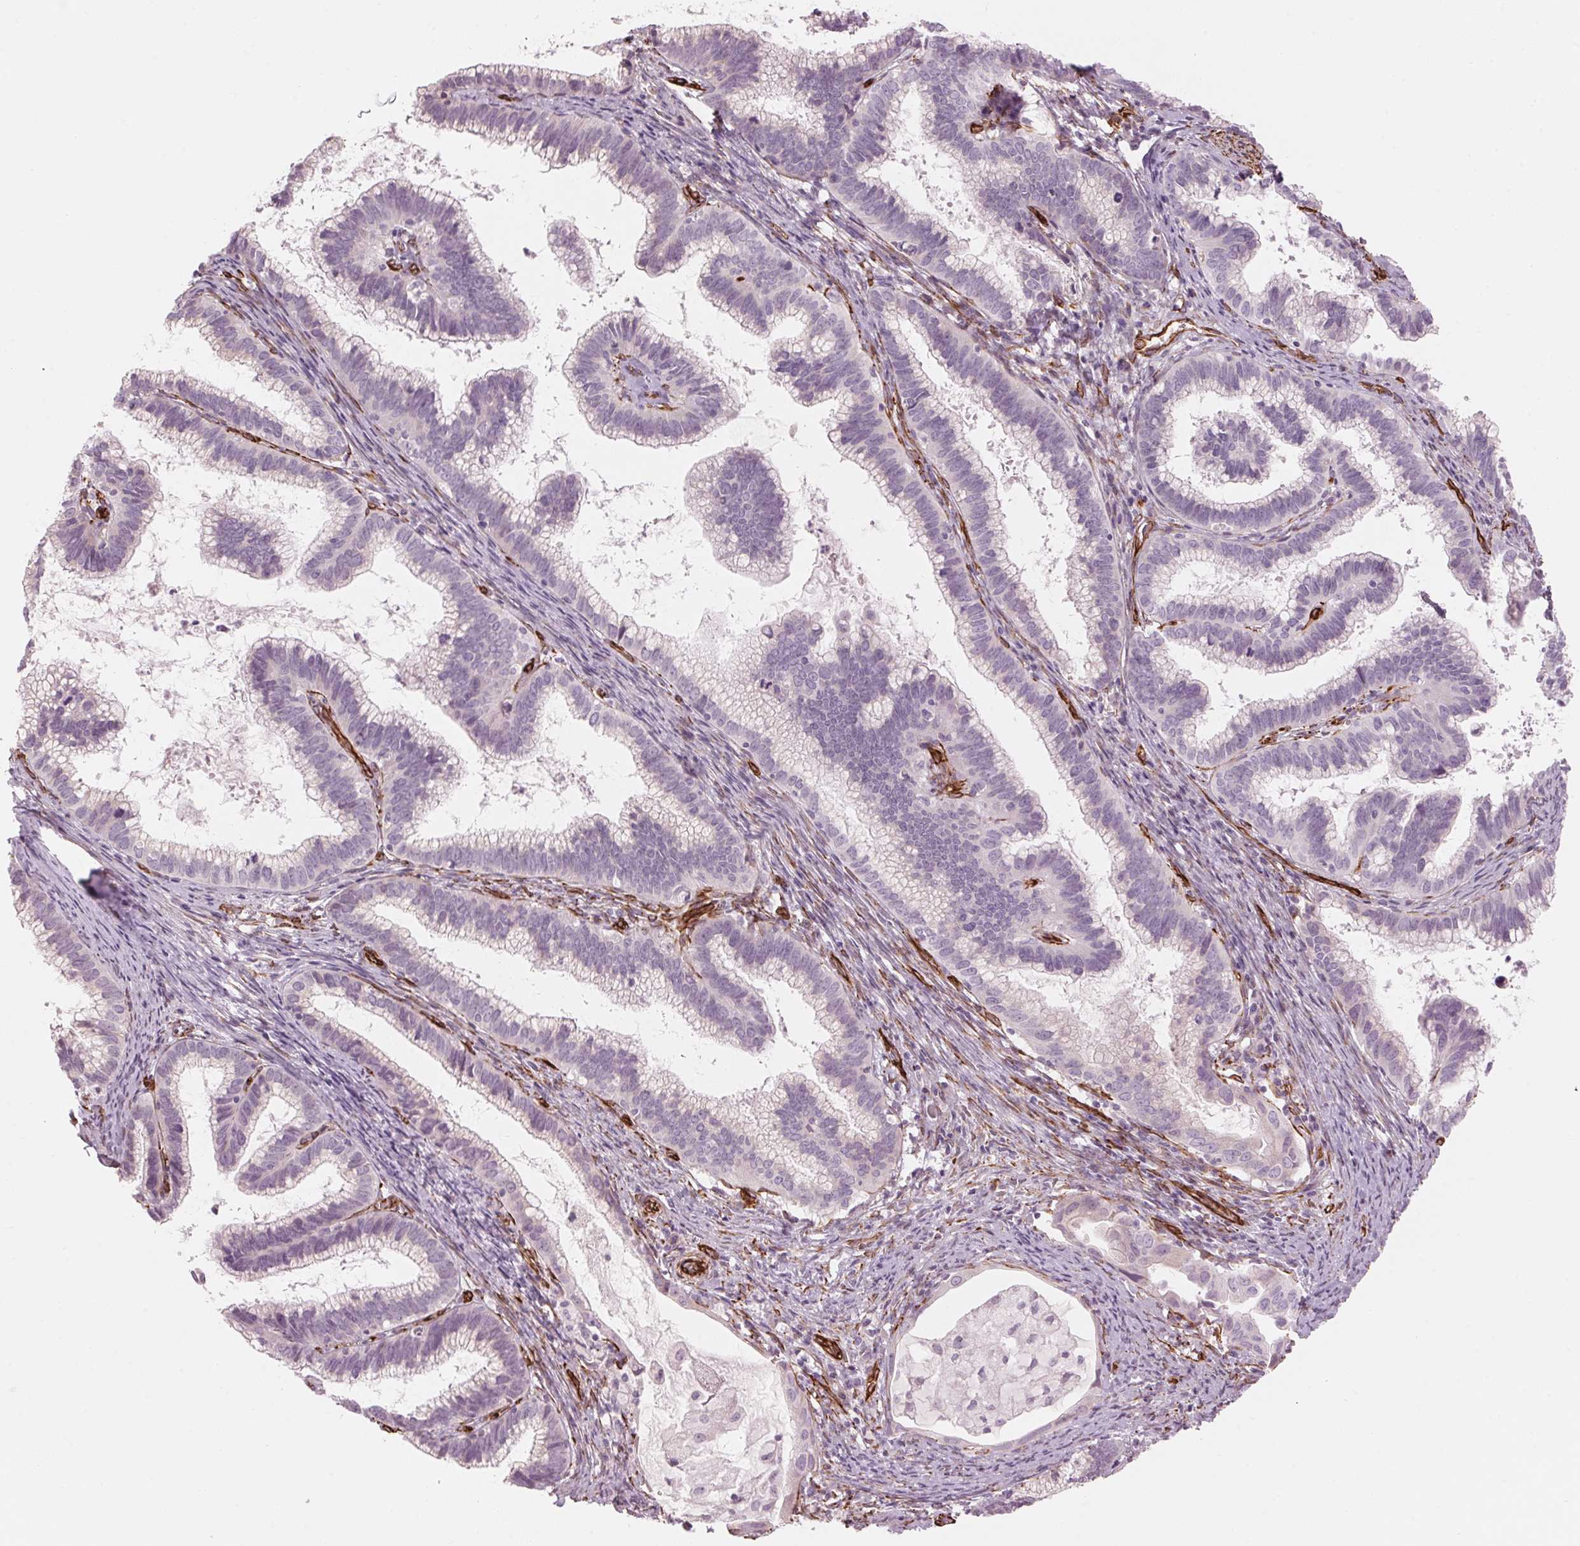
{"staining": {"intensity": "negative", "quantity": "none", "location": "none"}, "tissue": "cervical cancer", "cell_type": "Tumor cells", "image_type": "cancer", "snomed": [{"axis": "morphology", "description": "Adenocarcinoma, NOS"}, {"axis": "topography", "description": "Cervix"}], "caption": "Immunohistochemistry of cervical adenocarcinoma exhibits no positivity in tumor cells. (Brightfield microscopy of DAB IHC at high magnification).", "gene": "CLPS", "patient": {"sex": "female", "age": 61}}